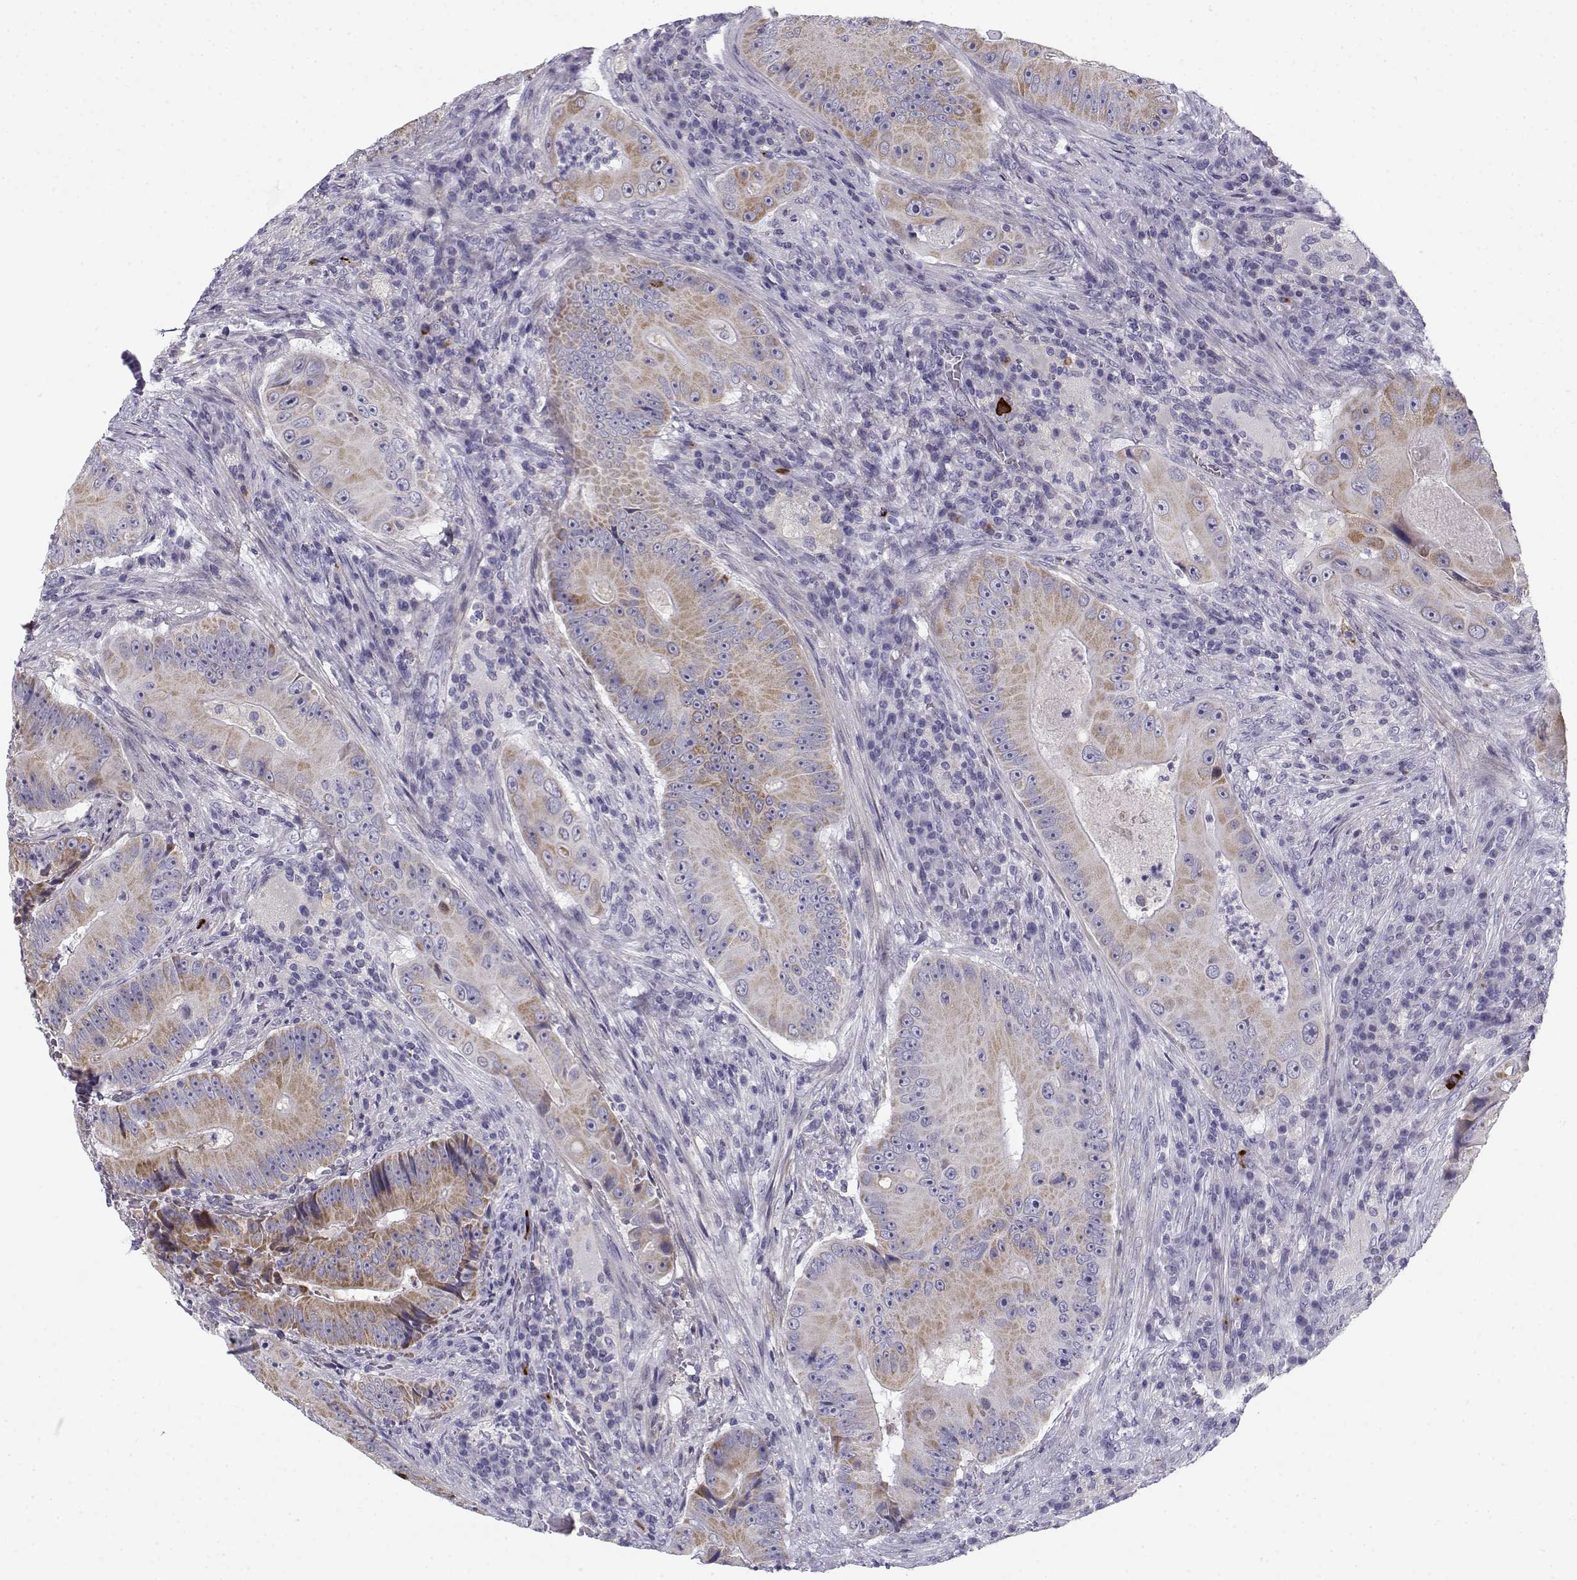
{"staining": {"intensity": "moderate", "quantity": "25%-75%", "location": "cytoplasmic/membranous"}, "tissue": "colorectal cancer", "cell_type": "Tumor cells", "image_type": "cancer", "snomed": [{"axis": "morphology", "description": "Adenocarcinoma, NOS"}, {"axis": "topography", "description": "Colon"}], "caption": "There is medium levels of moderate cytoplasmic/membranous expression in tumor cells of colorectal cancer, as demonstrated by immunohistochemical staining (brown color).", "gene": "CREB3L3", "patient": {"sex": "female", "age": 86}}